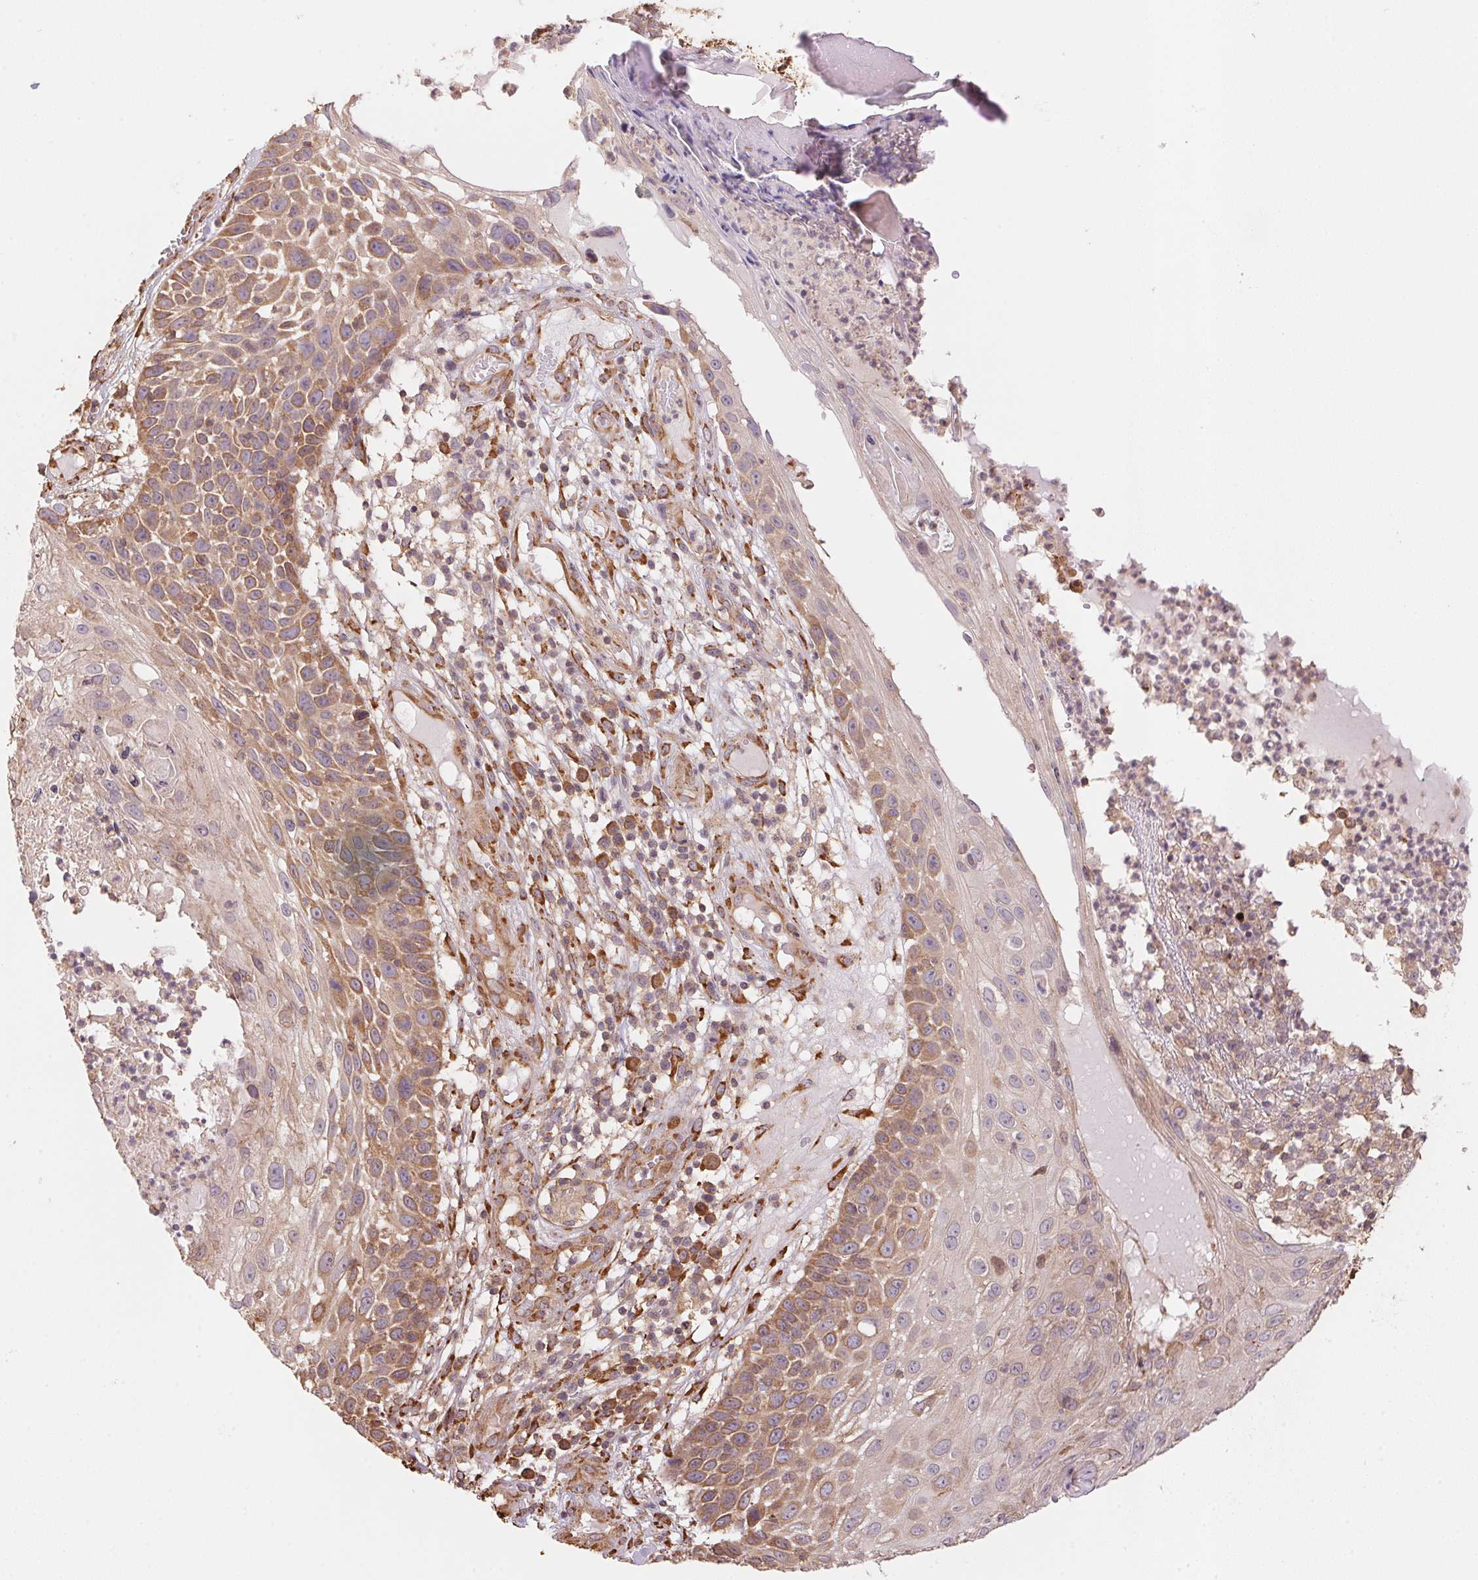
{"staining": {"intensity": "moderate", "quantity": ">75%", "location": "cytoplasmic/membranous"}, "tissue": "skin cancer", "cell_type": "Tumor cells", "image_type": "cancer", "snomed": [{"axis": "morphology", "description": "Squamous cell carcinoma, NOS"}, {"axis": "topography", "description": "Skin"}], "caption": "This micrograph demonstrates squamous cell carcinoma (skin) stained with immunohistochemistry to label a protein in brown. The cytoplasmic/membranous of tumor cells show moderate positivity for the protein. Nuclei are counter-stained blue.", "gene": "C6orf163", "patient": {"sex": "male", "age": 92}}